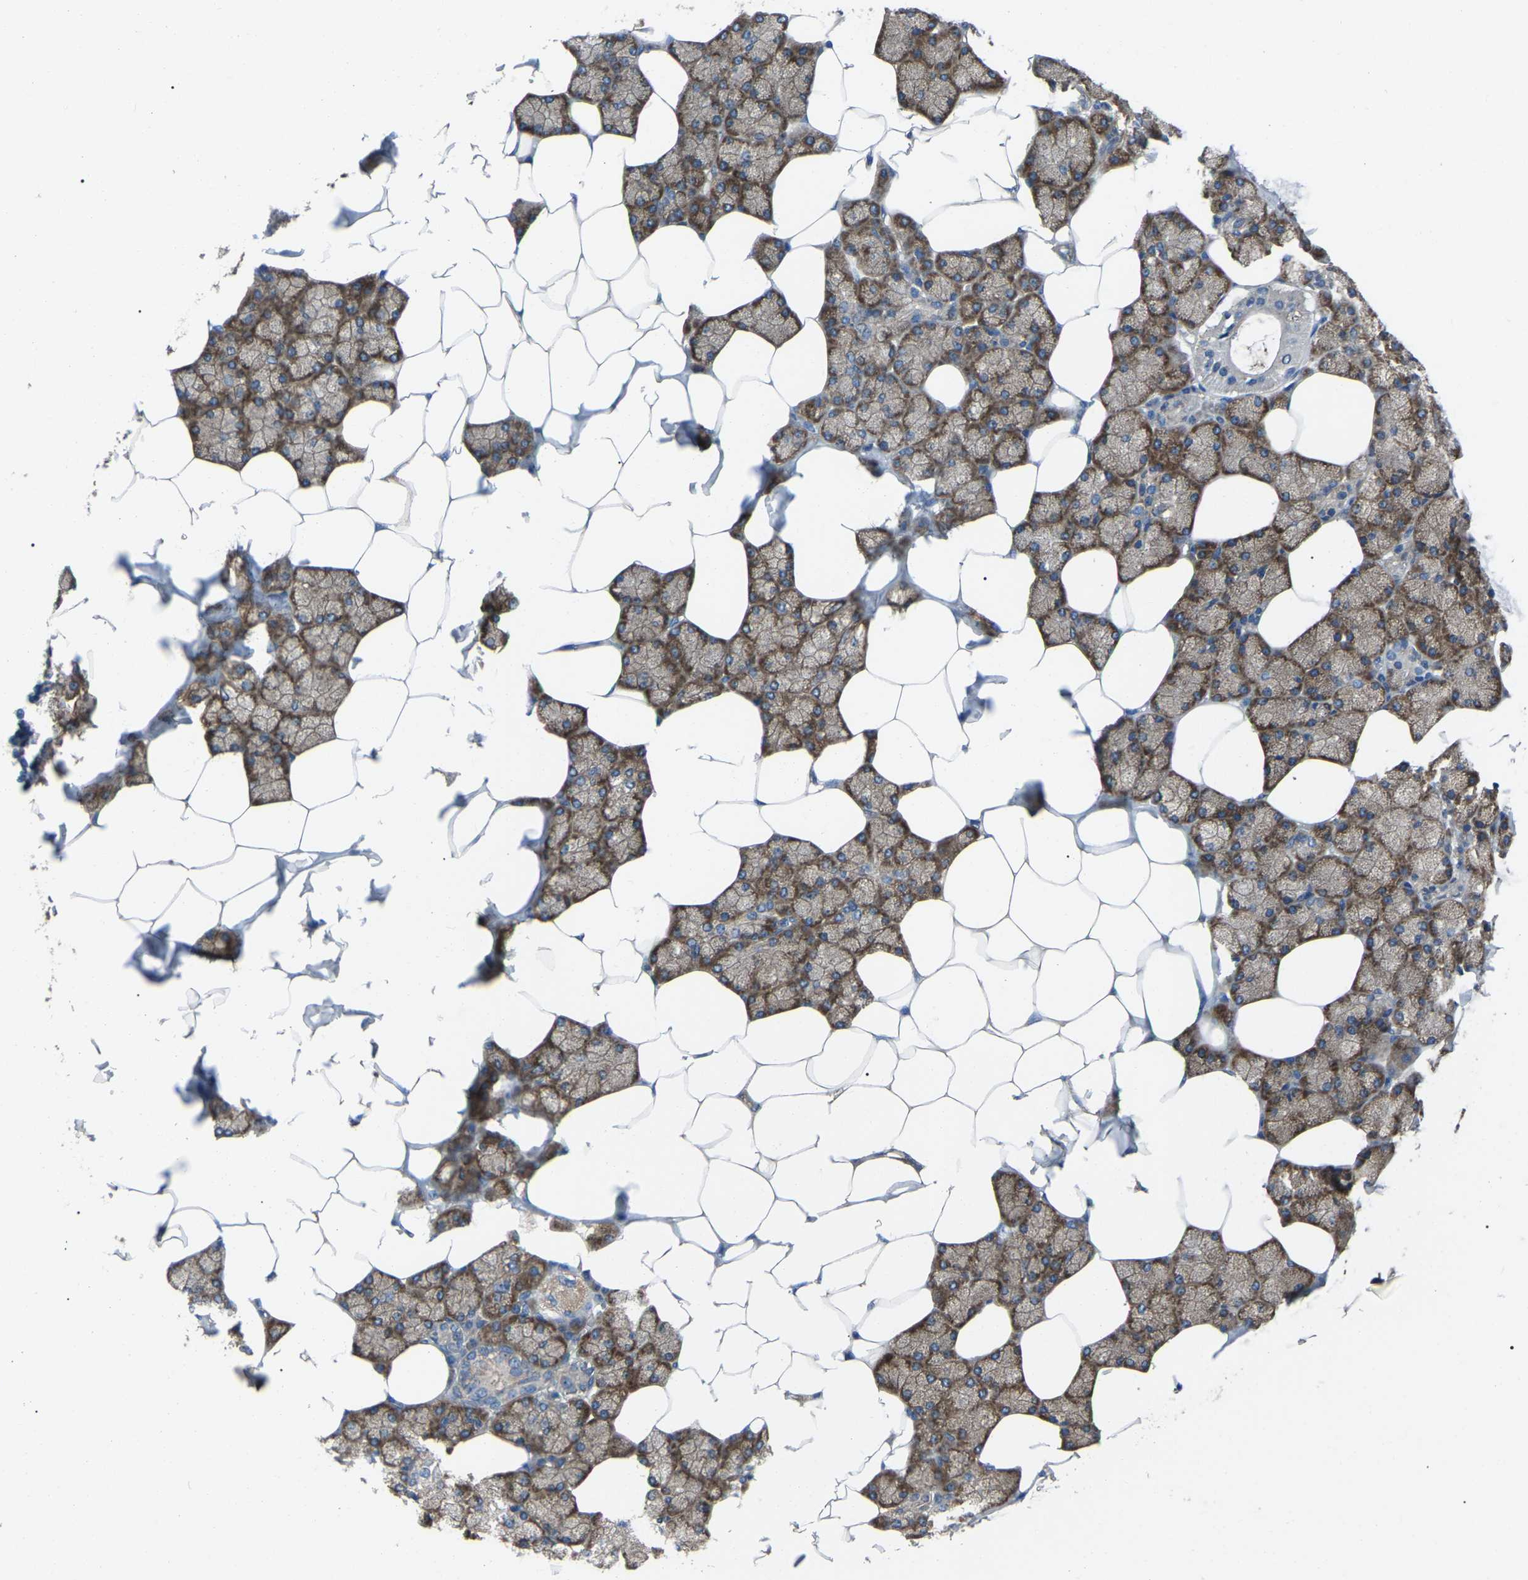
{"staining": {"intensity": "moderate", "quantity": ">75%", "location": "cytoplasmic/membranous"}, "tissue": "salivary gland", "cell_type": "Glandular cells", "image_type": "normal", "snomed": [{"axis": "morphology", "description": "Normal tissue, NOS"}, {"axis": "topography", "description": "Salivary gland"}], "caption": "About >75% of glandular cells in benign salivary gland demonstrate moderate cytoplasmic/membranous protein positivity as visualized by brown immunohistochemical staining.", "gene": "AIMP1", "patient": {"sex": "male", "age": 62}}